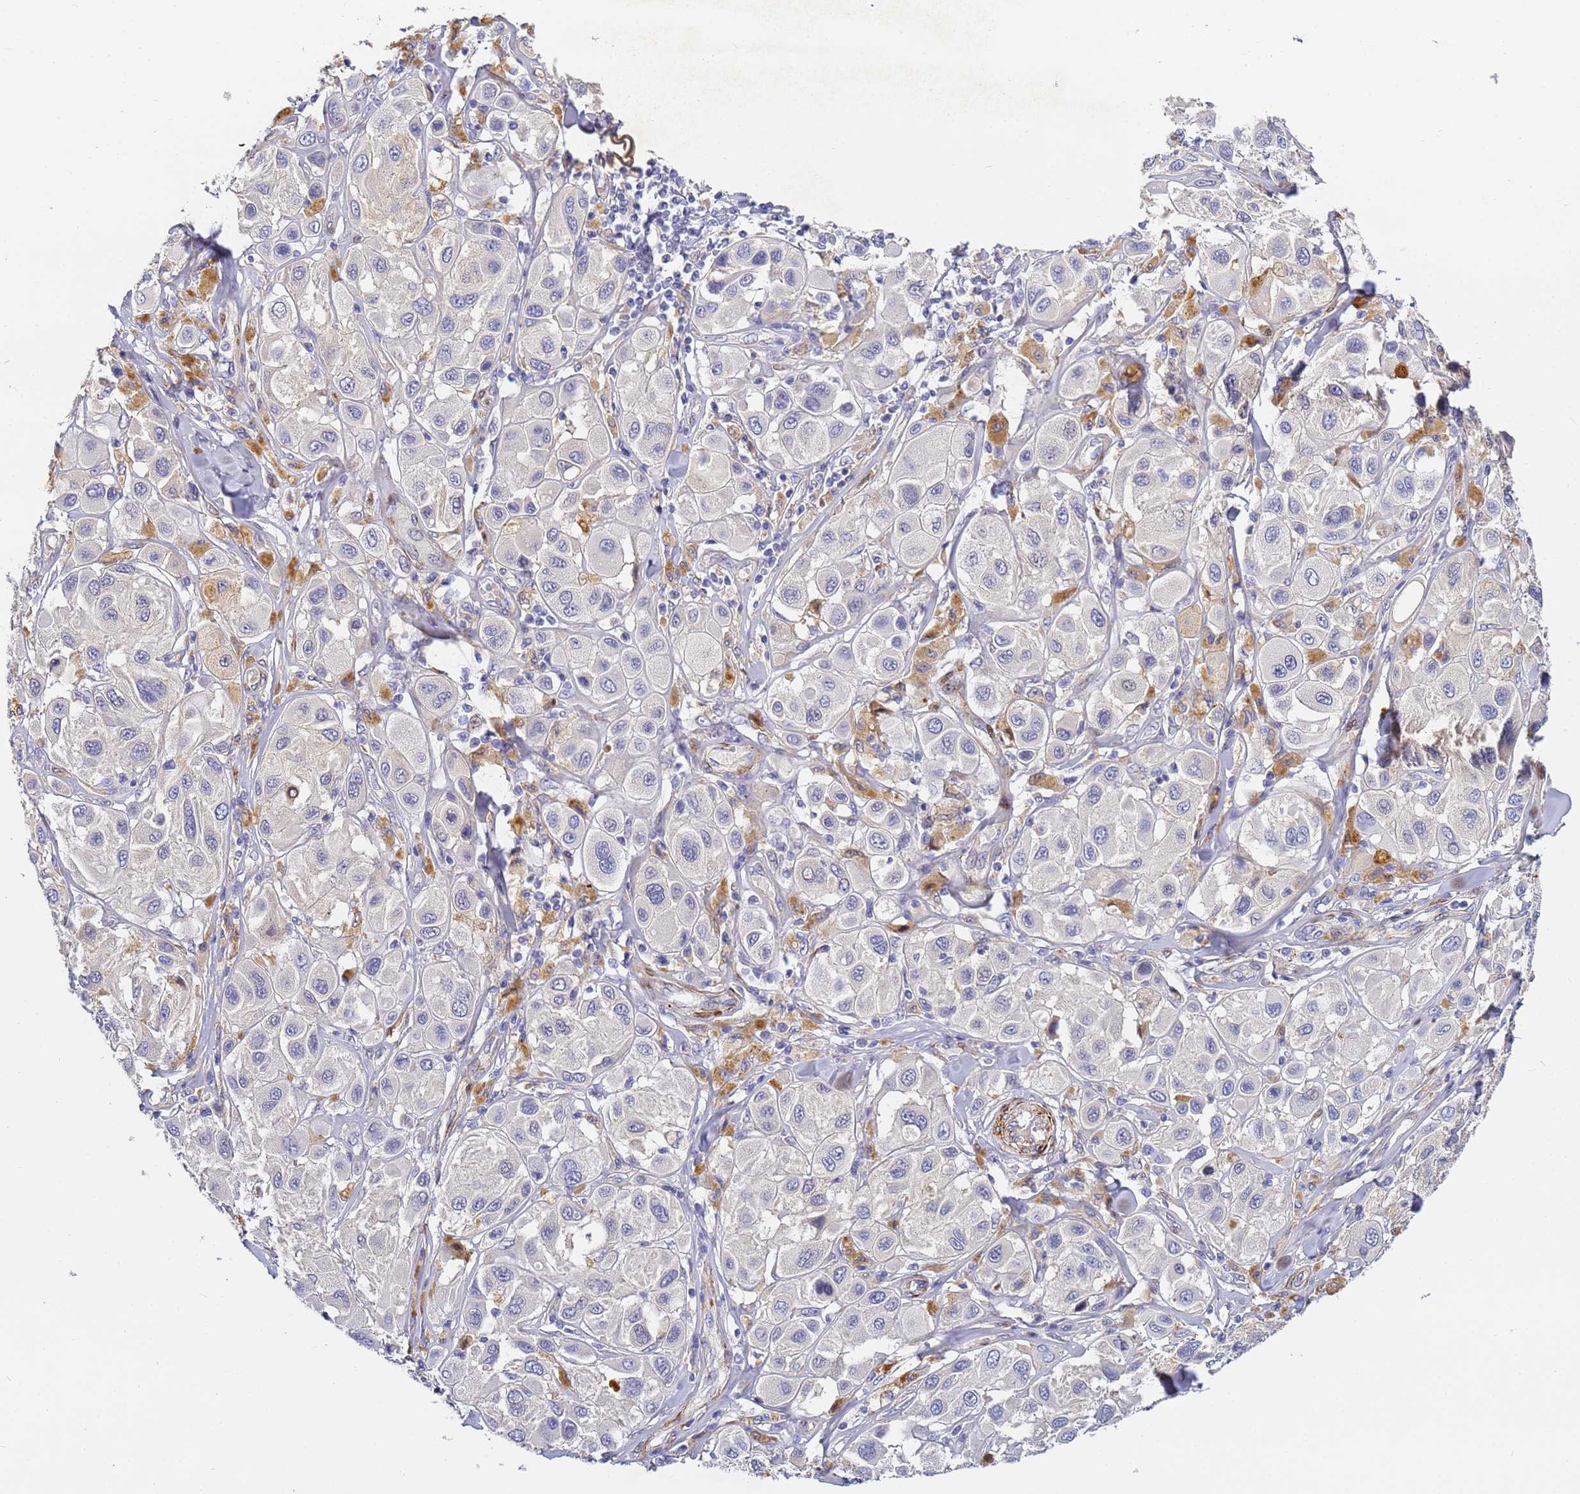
{"staining": {"intensity": "negative", "quantity": "none", "location": "none"}, "tissue": "melanoma", "cell_type": "Tumor cells", "image_type": "cancer", "snomed": [{"axis": "morphology", "description": "Malignant melanoma, Metastatic site"}, {"axis": "topography", "description": "Skin"}], "caption": "The IHC photomicrograph has no significant staining in tumor cells of melanoma tissue.", "gene": "CFH", "patient": {"sex": "male", "age": 41}}